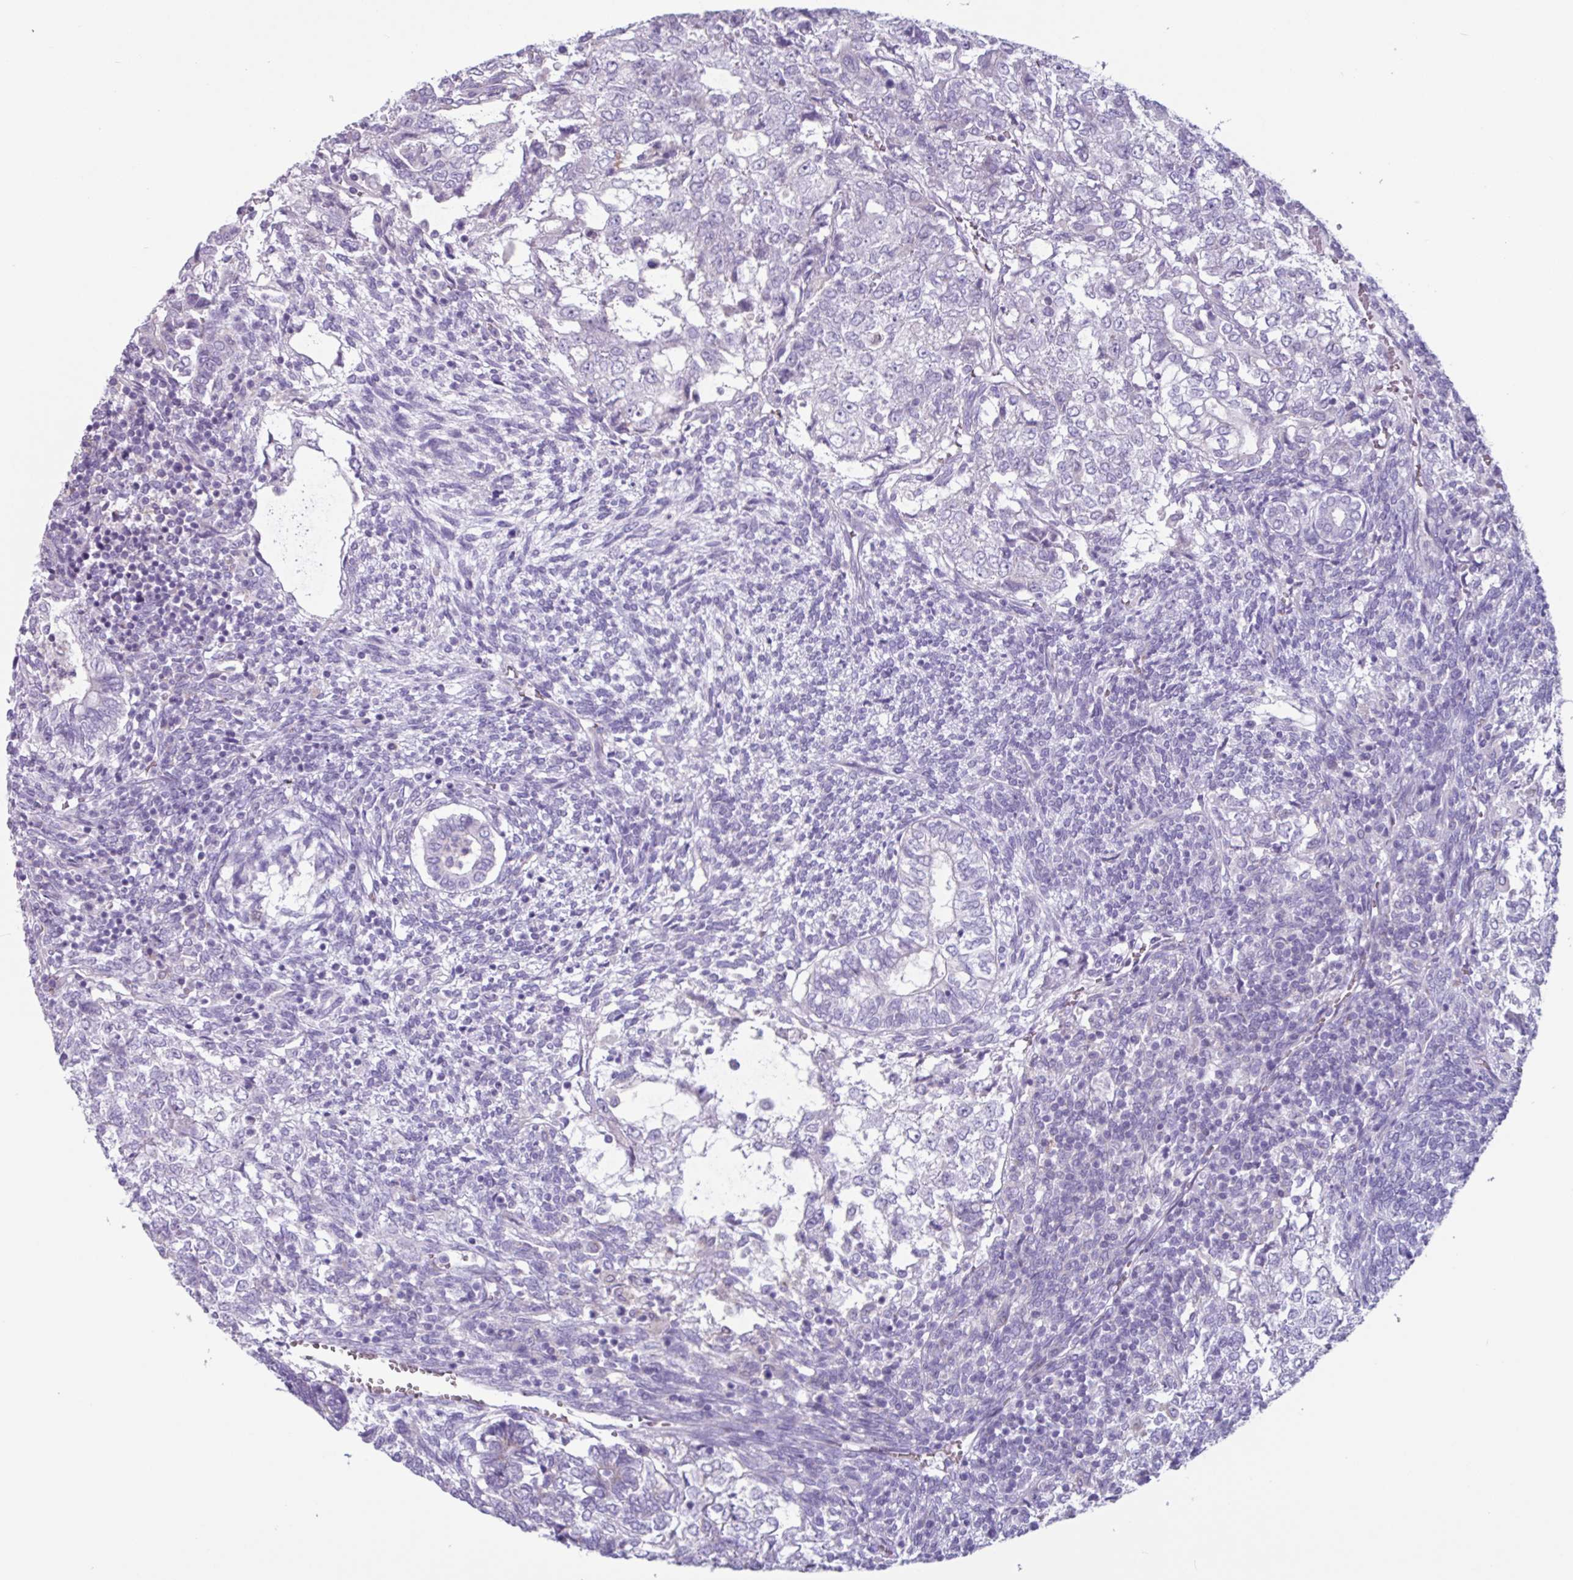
{"staining": {"intensity": "negative", "quantity": "none", "location": "none"}, "tissue": "testis cancer", "cell_type": "Tumor cells", "image_type": "cancer", "snomed": [{"axis": "morphology", "description": "Carcinoma, Embryonal, NOS"}, {"axis": "topography", "description": "Testis"}], "caption": "The photomicrograph reveals no staining of tumor cells in embryonal carcinoma (testis). Brightfield microscopy of immunohistochemistry (IHC) stained with DAB (brown) and hematoxylin (blue), captured at high magnification.", "gene": "ADGRE1", "patient": {"sex": "male", "age": 23}}